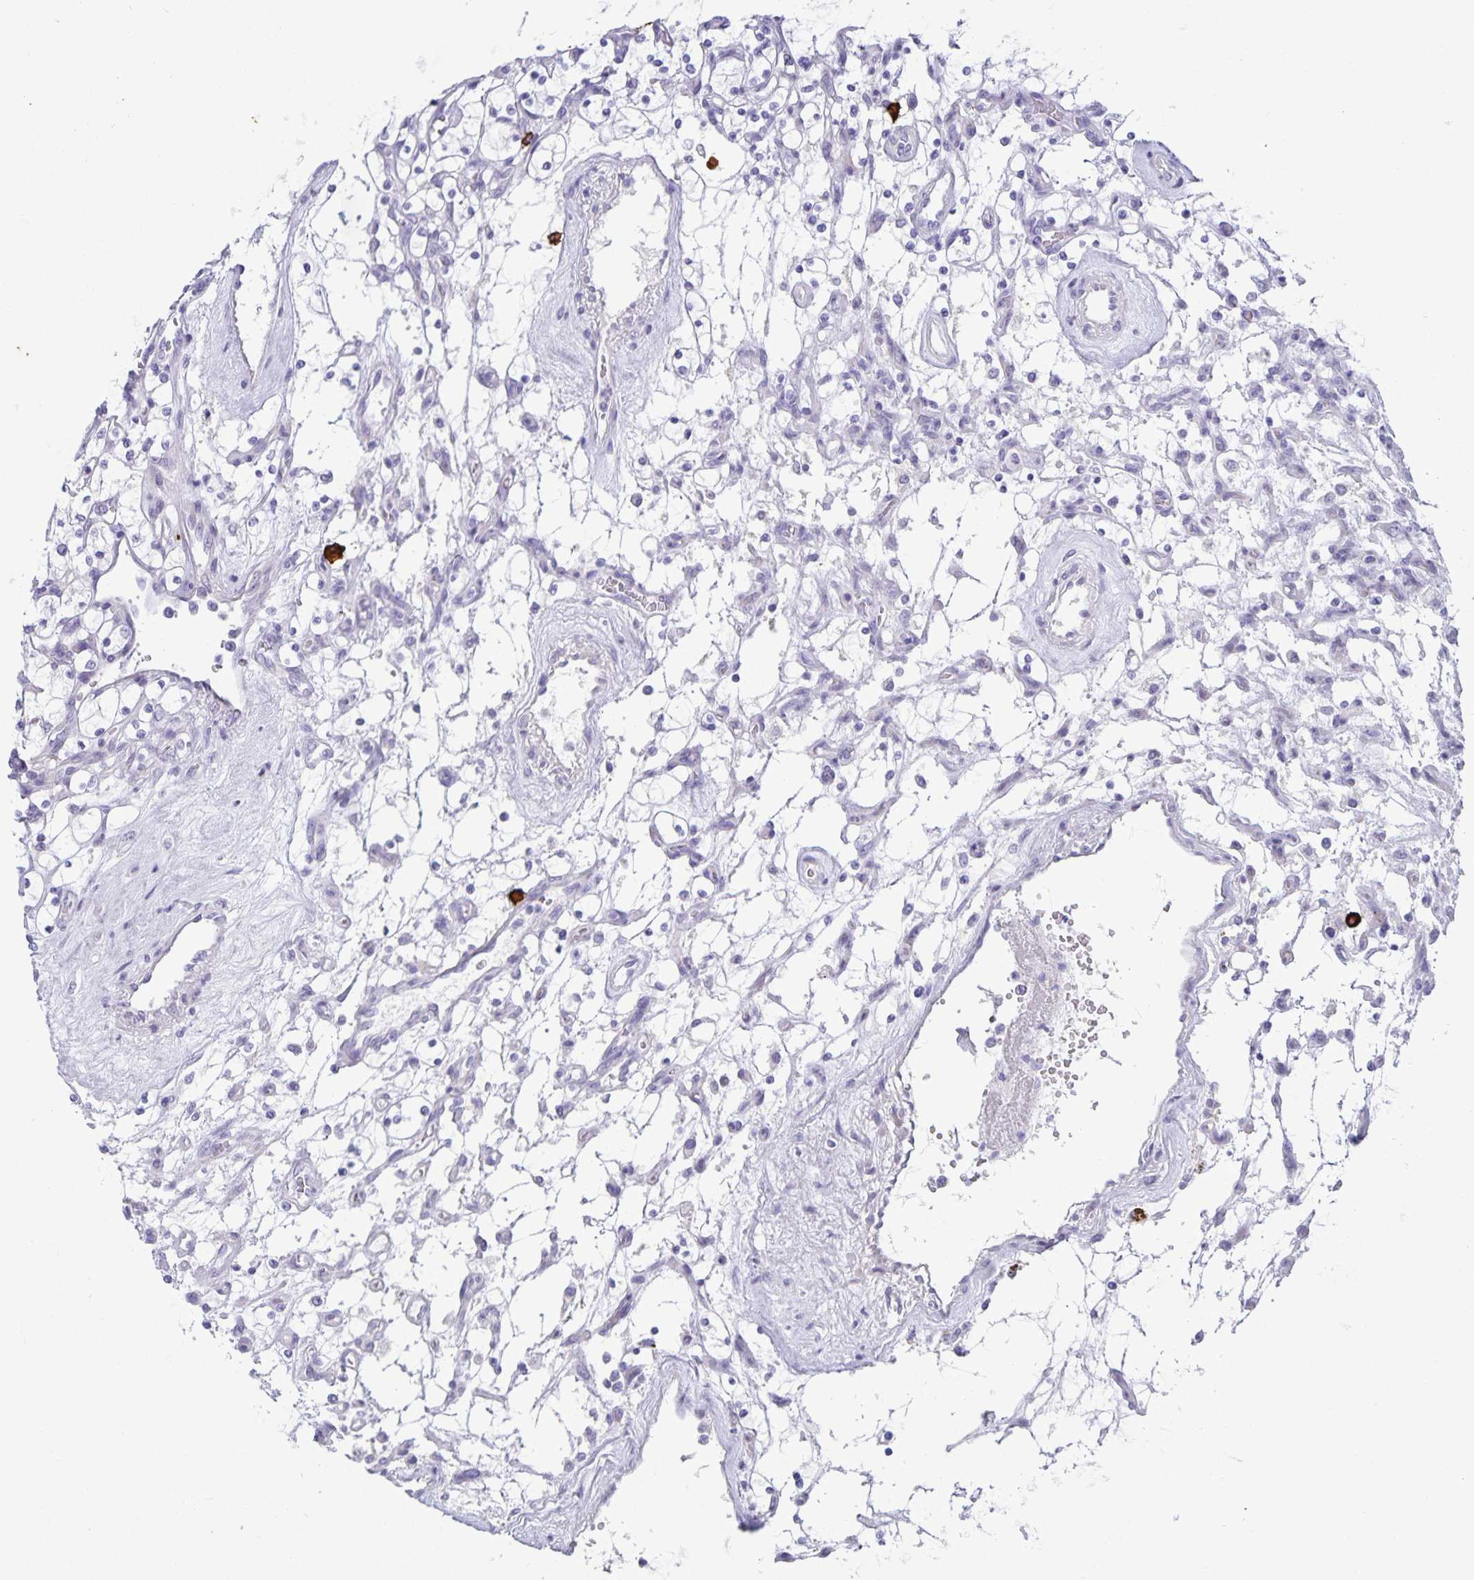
{"staining": {"intensity": "negative", "quantity": "none", "location": "none"}, "tissue": "renal cancer", "cell_type": "Tumor cells", "image_type": "cancer", "snomed": [{"axis": "morphology", "description": "Adenocarcinoma, NOS"}, {"axis": "topography", "description": "Kidney"}], "caption": "Renal cancer (adenocarcinoma) stained for a protein using IHC demonstrates no expression tumor cells.", "gene": "IBTK", "patient": {"sex": "female", "age": 69}}